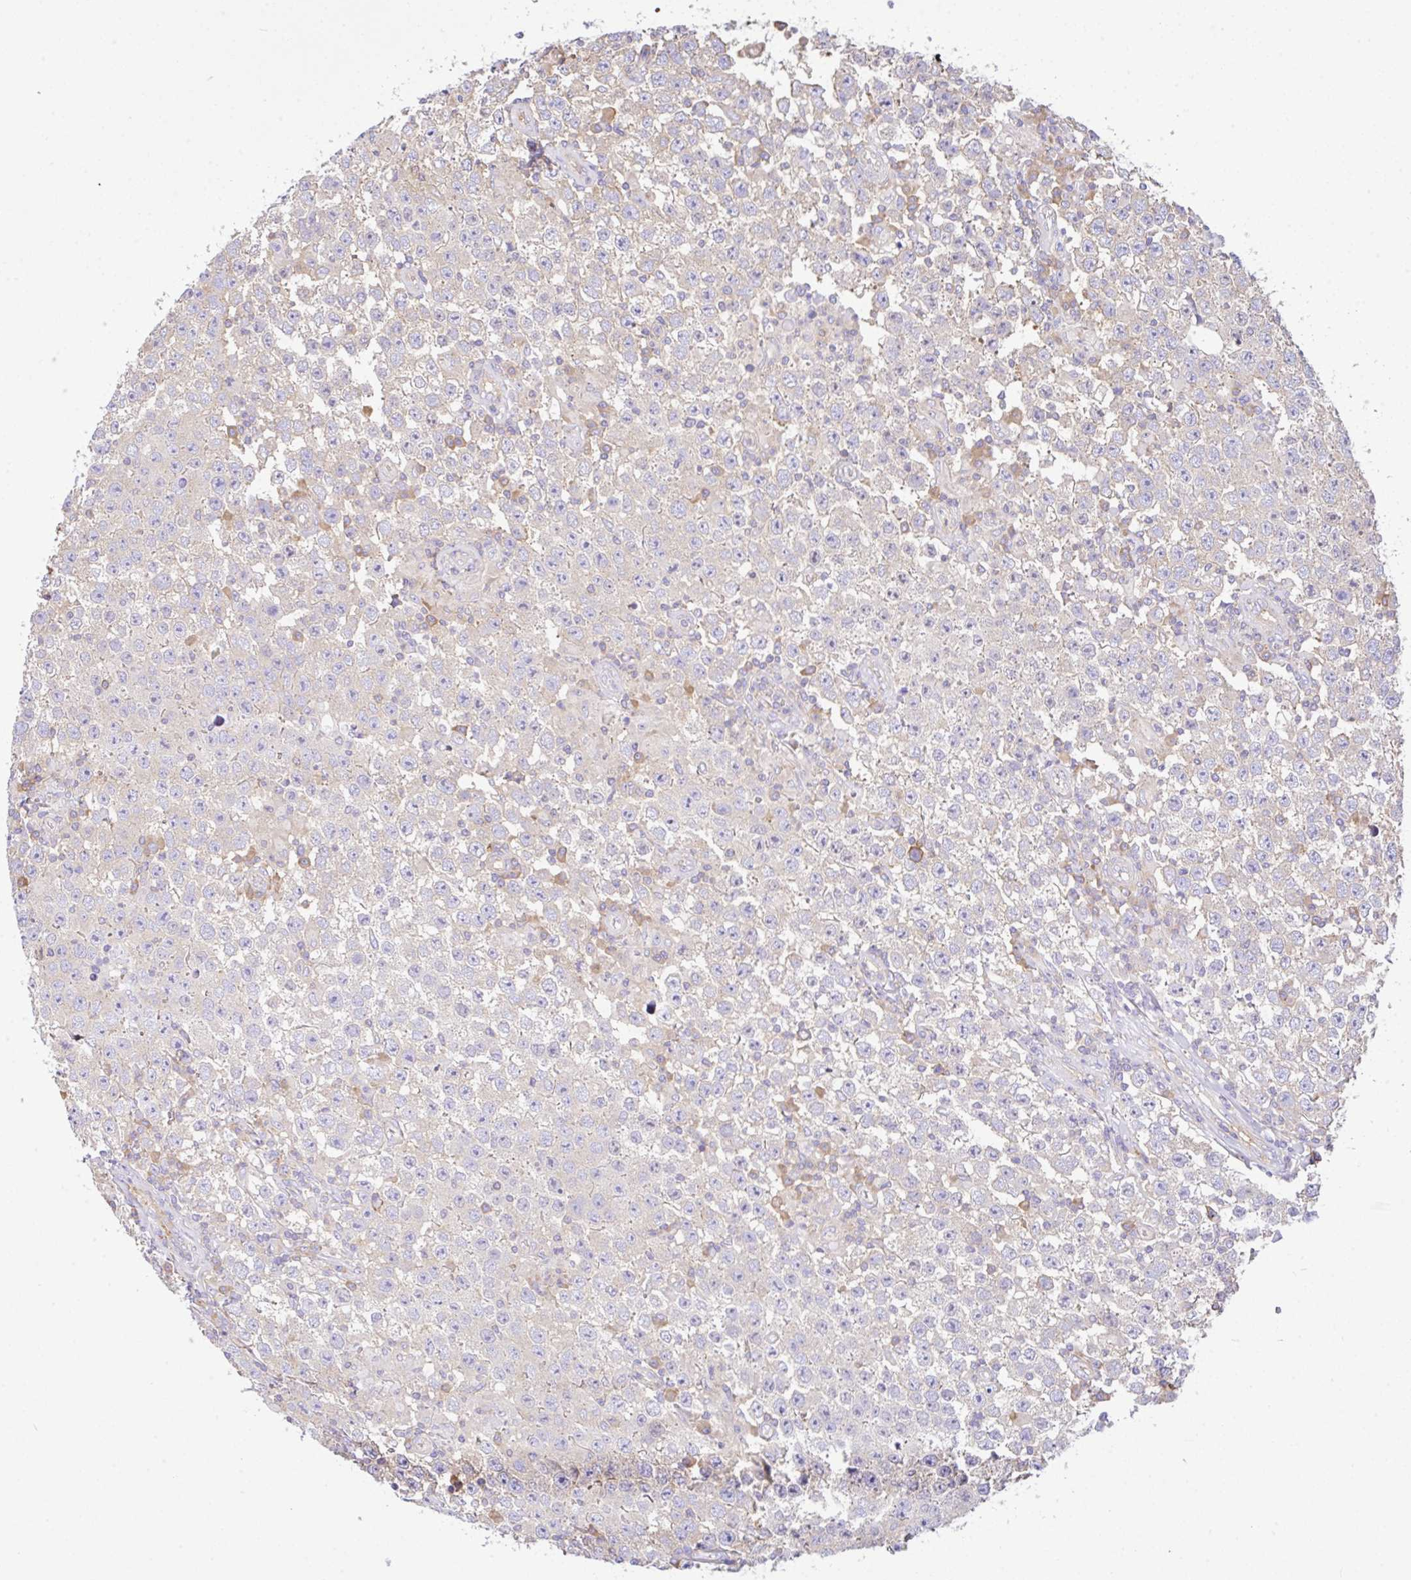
{"staining": {"intensity": "weak", "quantity": "25%-75%", "location": "cytoplasmic/membranous"}, "tissue": "testis cancer", "cell_type": "Tumor cells", "image_type": "cancer", "snomed": [{"axis": "morphology", "description": "Normal tissue, NOS"}, {"axis": "morphology", "description": "Urothelial carcinoma, High grade"}, {"axis": "morphology", "description": "Seminoma, NOS"}, {"axis": "morphology", "description": "Carcinoma, Embryonal, NOS"}, {"axis": "topography", "description": "Urinary bladder"}, {"axis": "topography", "description": "Testis"}], "caption": "High-magnification brightfield microscopy of seminoma (testis) stained with DAB (brown) and counterstained with hematoxylin (blue). tumor cells exhibit weak cytoplasmic/membranous staining is present in approximately25%-75% of cells.", "gene": "GFPT2", "patient": {"sex": "male", "age": 41}}